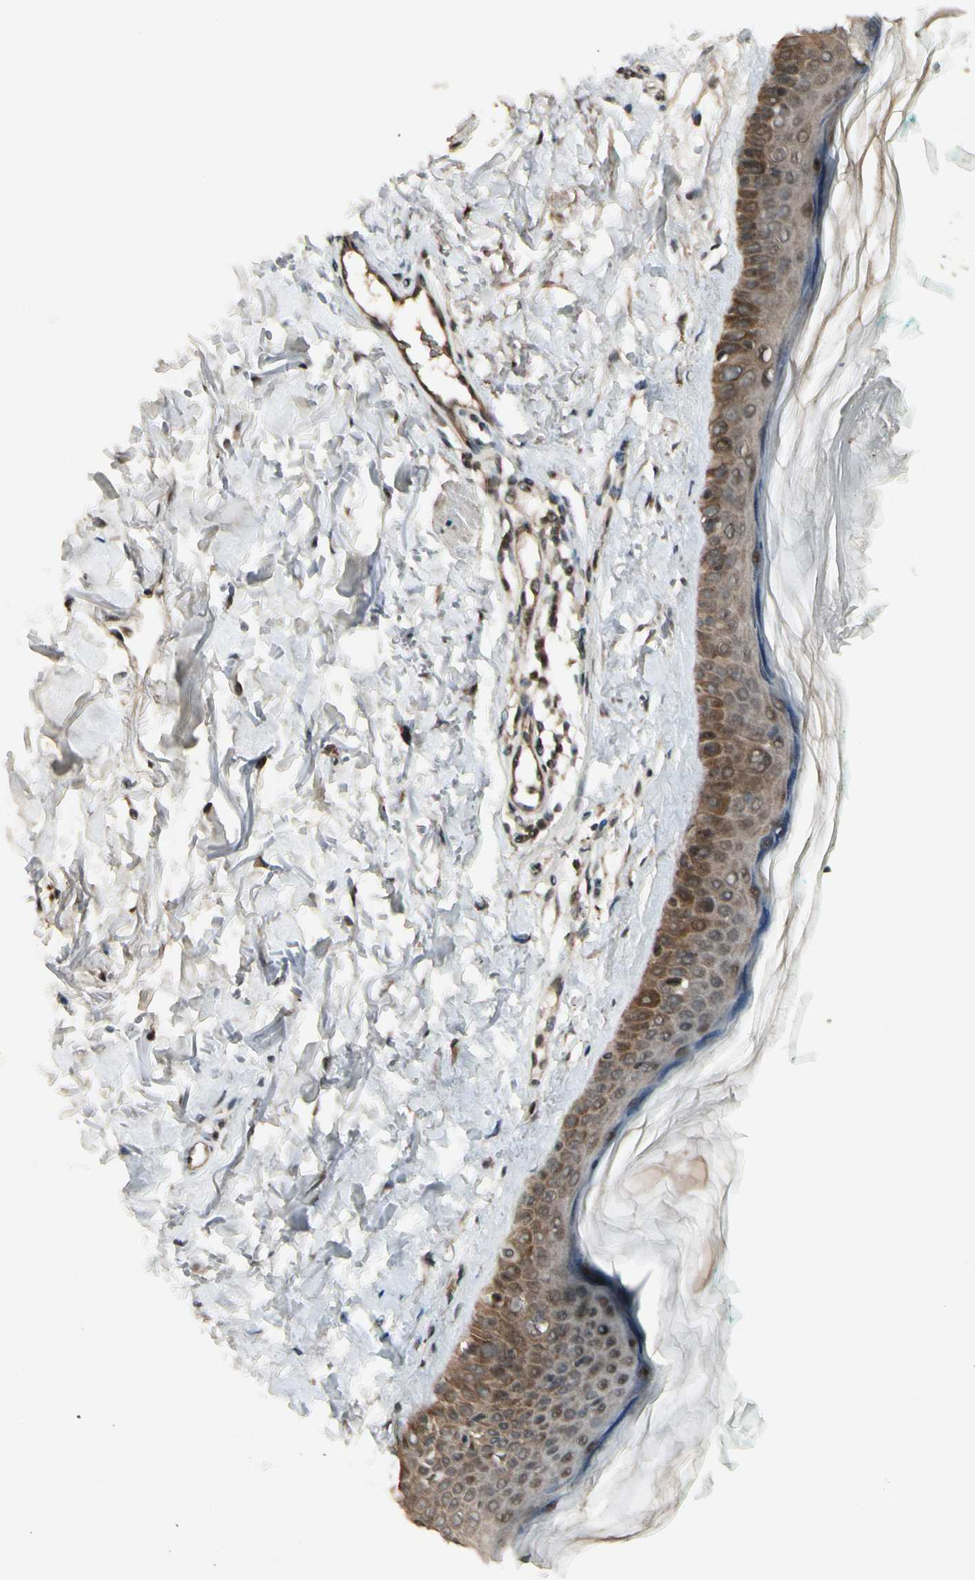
{"staining": {"intensity": "weak", "quantity": ">75%", "location": "cytoplasmic/membranous,nuclear"}, "tissue": "skin", "cell_type": "Fibroblasts", "image_type": "normal", "snomed": [{"axis": "morphology", "description": "Normal tissue, NOS"}, {"axis": "topography", "description": "Skin"}], "caption": "This photomicrograph displays benign skin stained with IHC to label a protein in brown. The cytoplasmic/membranous,nuclear of fibroblasts show weak positivity for the protein. Nuclei are counter-stained blue.", "gene": "CDK11A", "patient": {"sex": "male", "age": 71}}